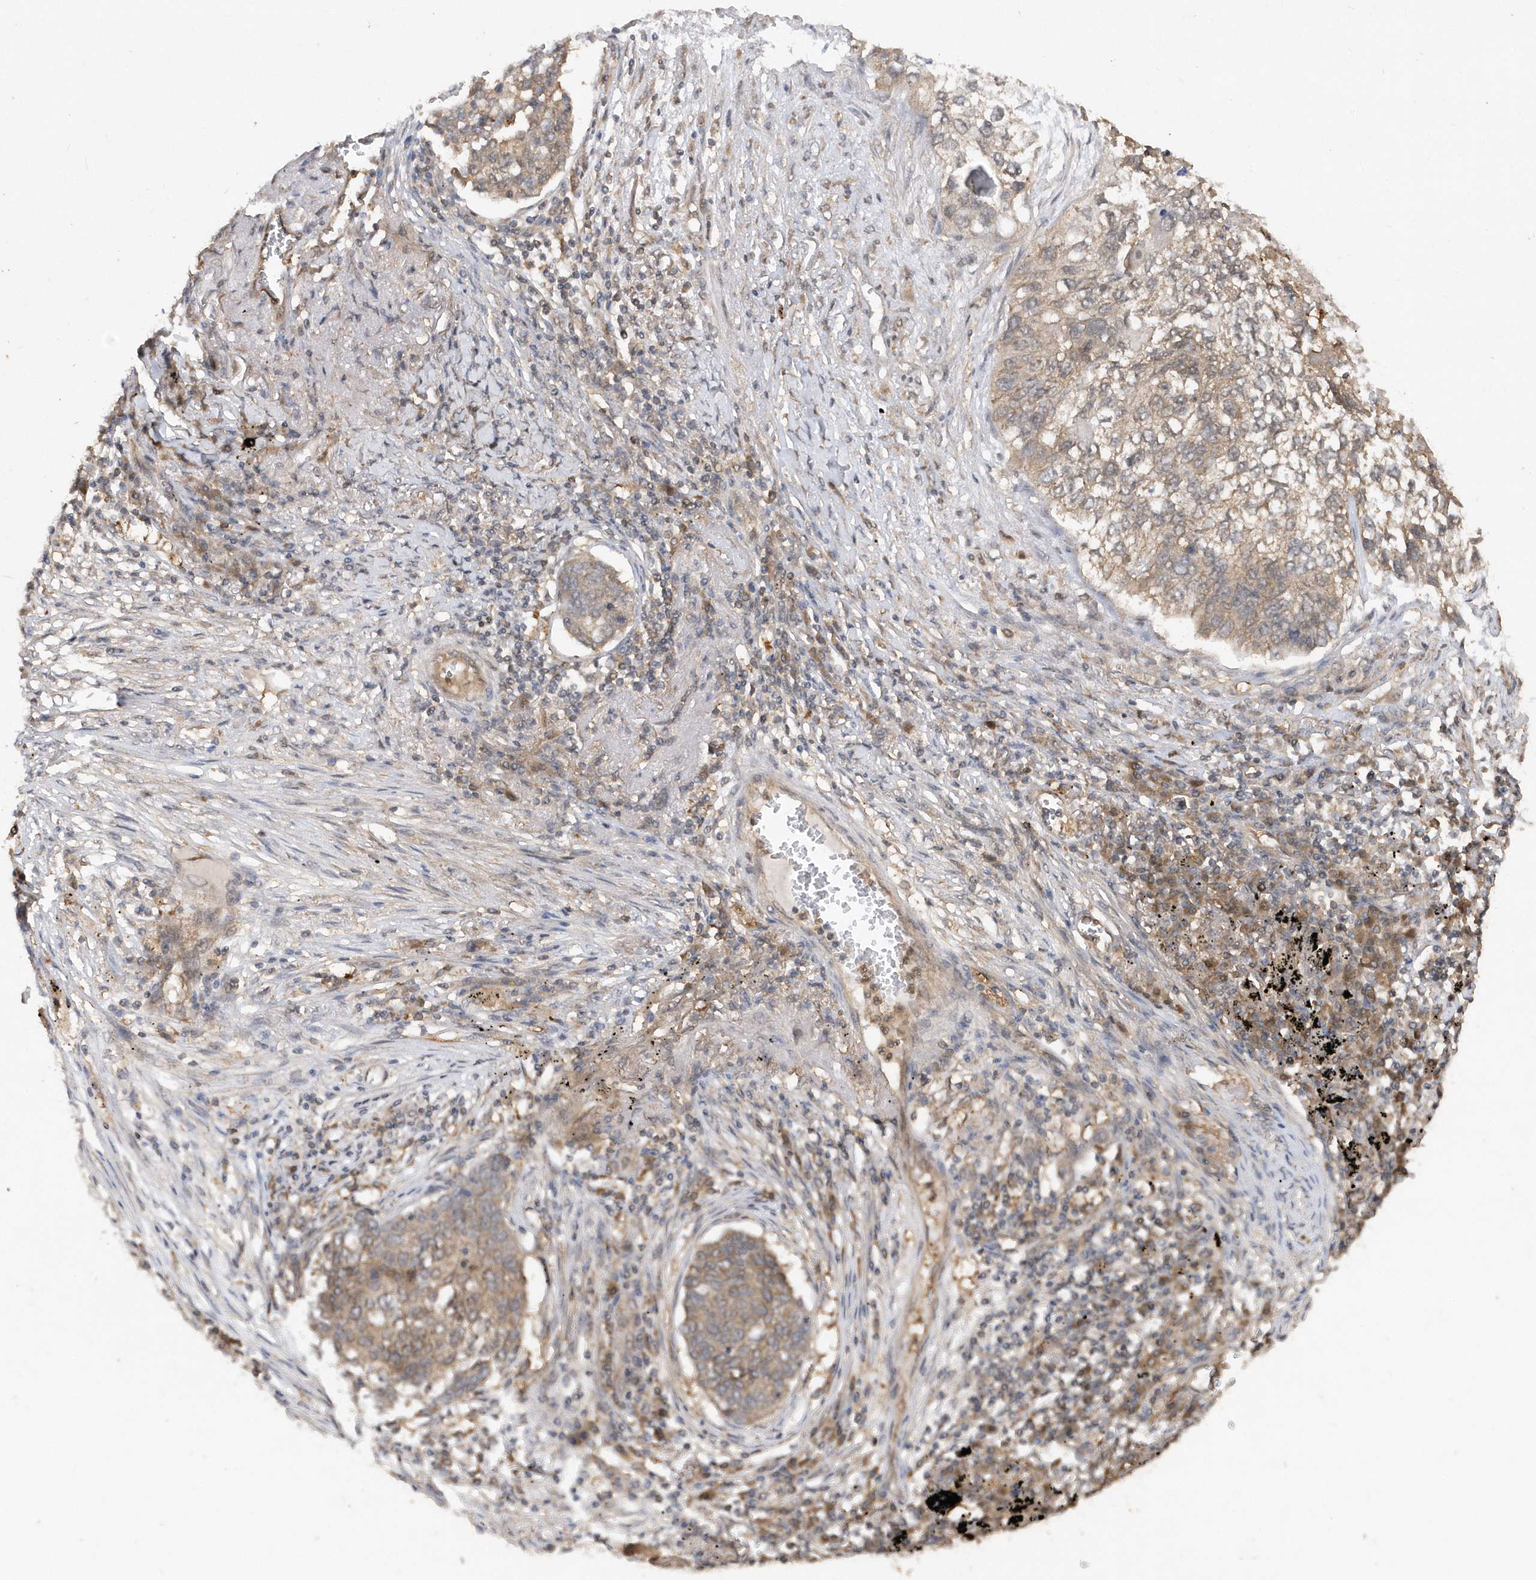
{"staining": {"intensity": "weak", "quantity": "25%-75%", "location": "cytoplasmic/membranous"}, "tissue": "lung cancer", "cell_type": "Tumor cells", "image_type": "cancer", "snomed": [{"axis": "morphology", "description": "Squamous cell carcinoma, NOS"}, {"axis": "topography", "description": "Lung"}], "caption": "Squamous cell carcinoma (lung) was stained to show a protein in brown. There is low levels of weak cytoplasmic/membranous expression in about 25%-75% of tumor cells. (DAB (3,3'-diaminobenzidine) IHC, brown staining for protein, blue staining for nuclei).", "gene": "RPE", "patient": {"sex": "female", "age": 63}}